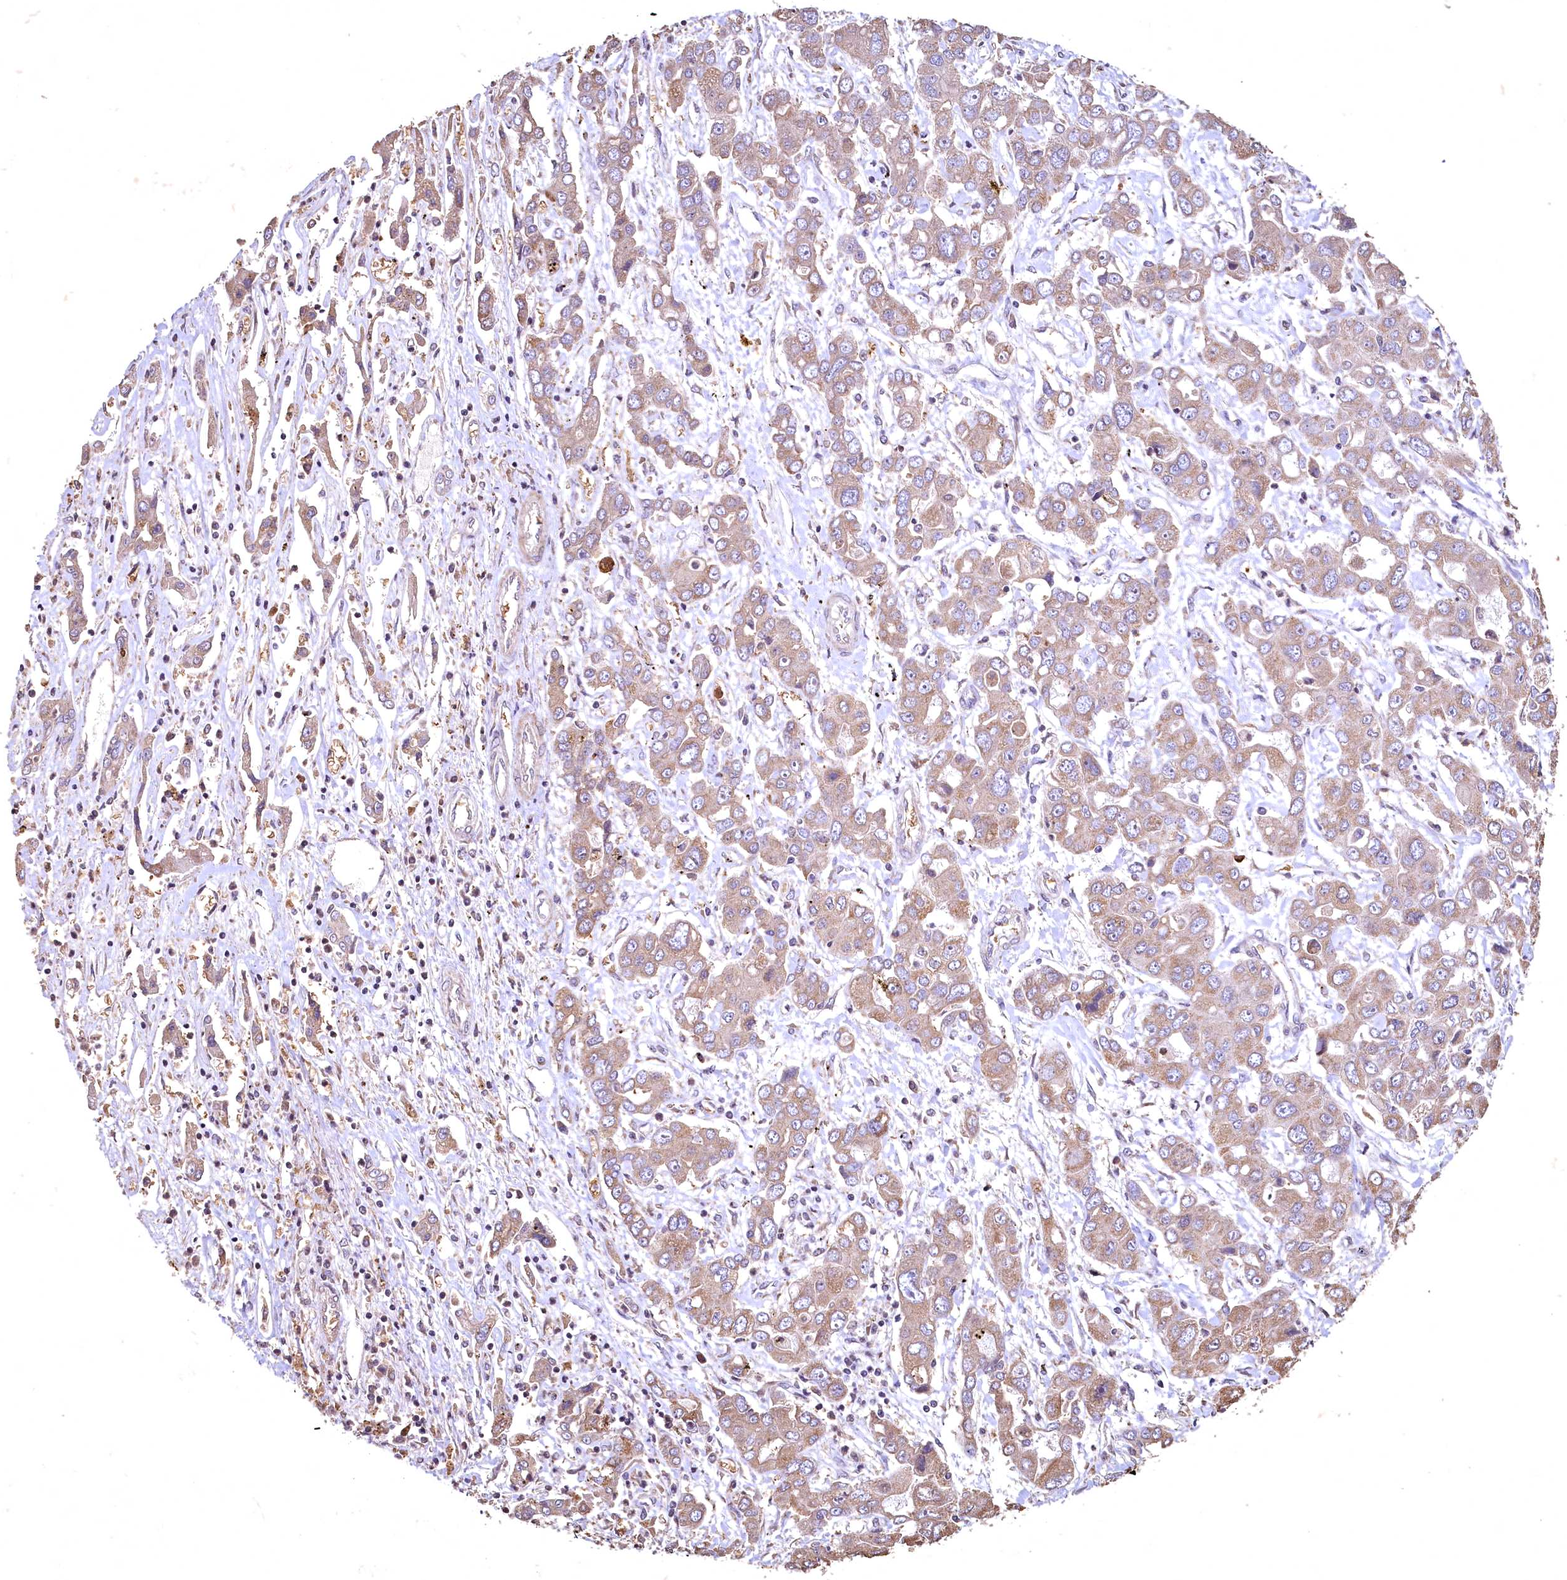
{"staining": {"intensity": "weak", "quantity": ">75%", "location": "cytoplasmic/membranous"}, "tissue": "liver cancer", "cell_type": "Tumor cells", "image_type": "cancer", "snomed": [{"axis": "morphology", "description": "Cholangiocarcinoma"}, {"axis": "topography", "description": "Liver"}], "caption": "Immunohistochemical staining of cholangiocarcinoma (liver) shows low levels of weak cytoplasmic/membranous positivity in approximately >75% of tumor cells.", "gene": "SPTA1", "patient": {"sex": "male", "age": 67}}